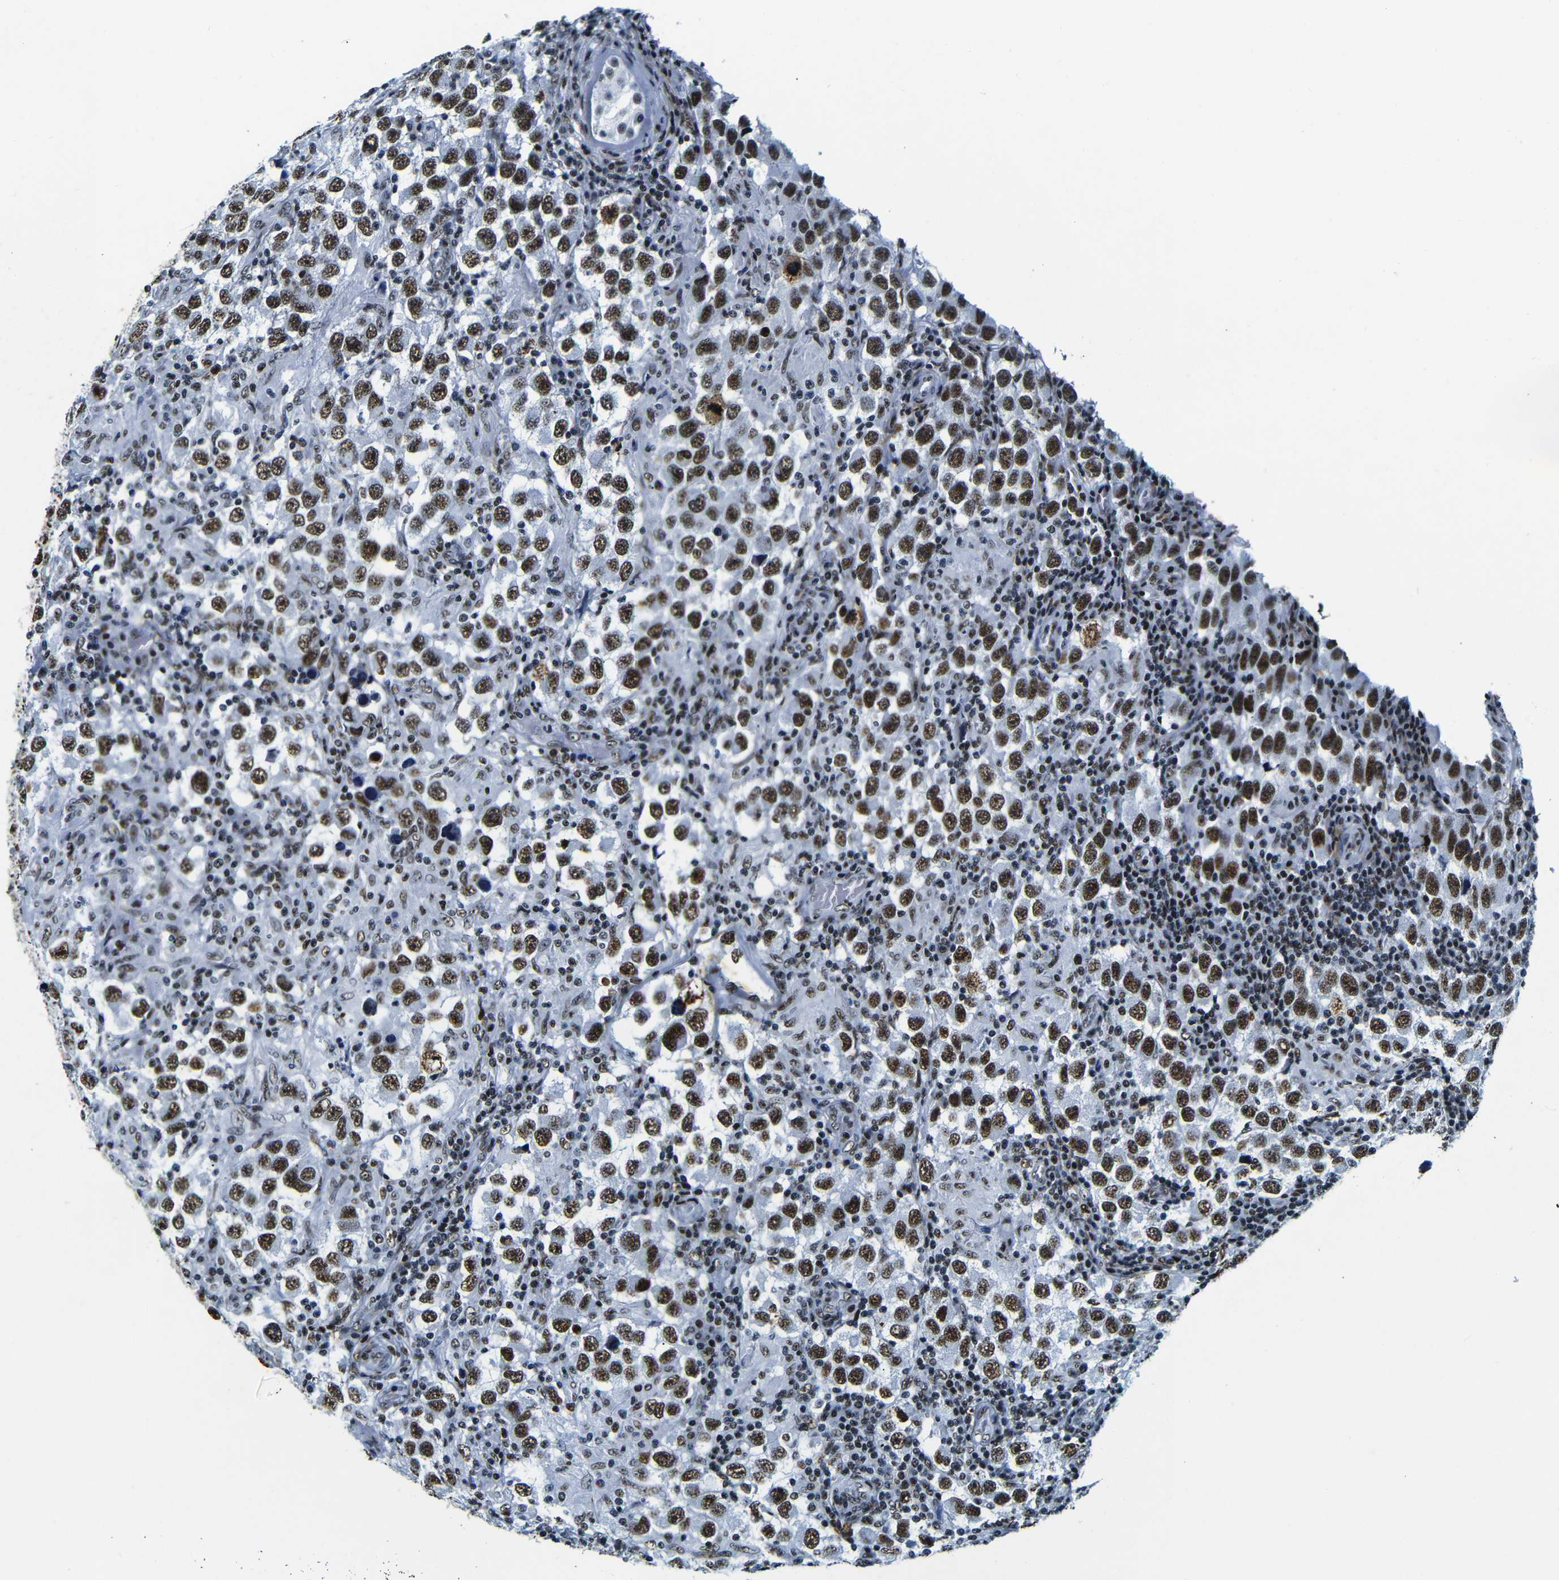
{"staining": {"intensity": "strong", "quantity": ">75%", "location": "nuclear"}, "tissue": "testis cancer", "cell_type": "Tumor cells", "image_type": "cancer", "snomed": [{"axis": "morphology", "description": "Carcinoma, Embryonal, NOS"}, {"axis": "topography", "description": "Testis"}], "caption": "Strong nuclear staining for a protein is present in about >75% of tumor cells of testis embryonal carcinoma using IHC.", "gene": "SRSF1", "patient": {"sex": "male", "age": 21}}